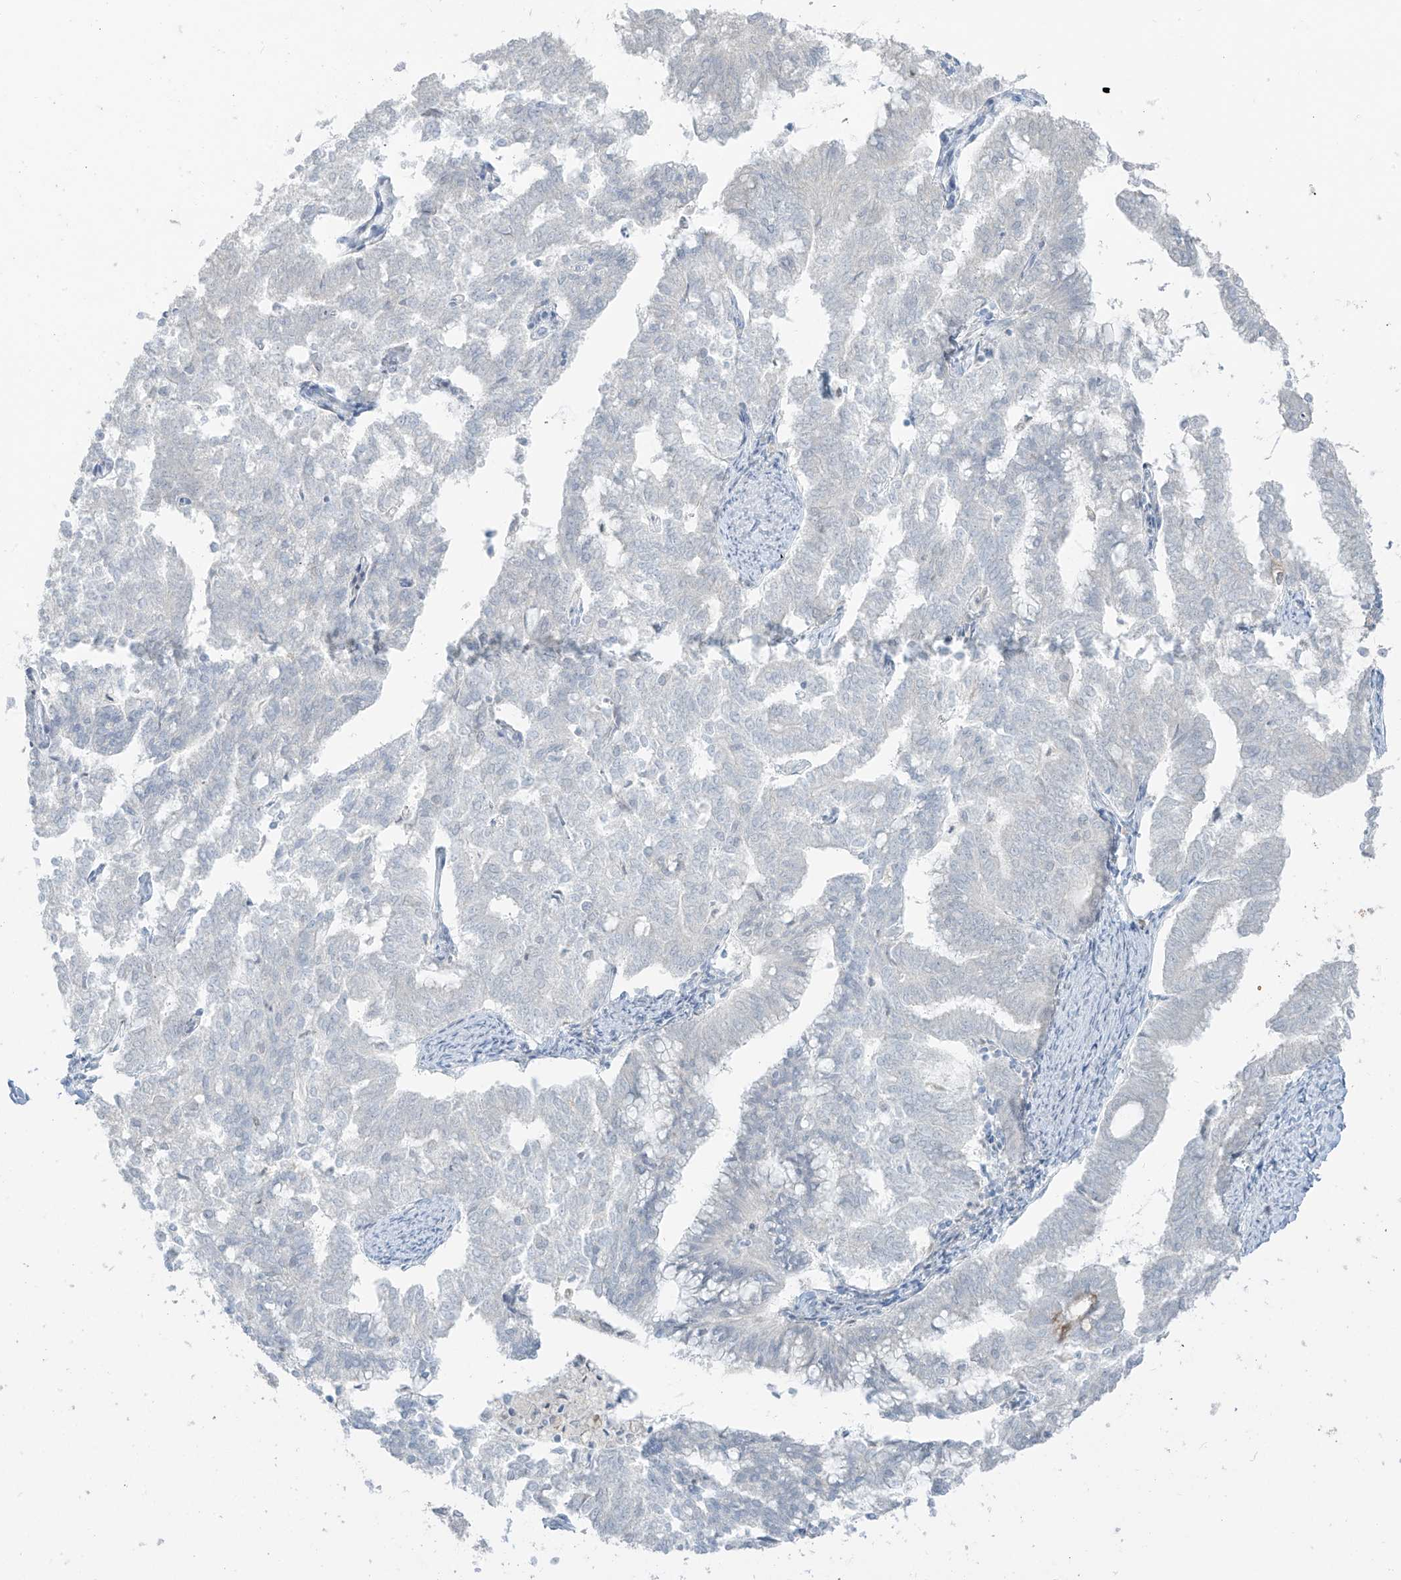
{"staining": {"intensity": "negative", "quantity": "none", "location": "none"}, "tissue": "endometrial cancer", "cell_type": "Tumor cells", "image_type": "cancer", "snomed": [{"axis": "morphology", "description": "Adenocarcinoma, NOS"}, {"axis": "topography", "description": "Endometrium"}], "caption": "Immunohistochemistry of human endometrial adenocarcinoma shows no staining in tumor cells.", "gene": "PRDM6", "patient": {"sex": "female", "age": 79}}